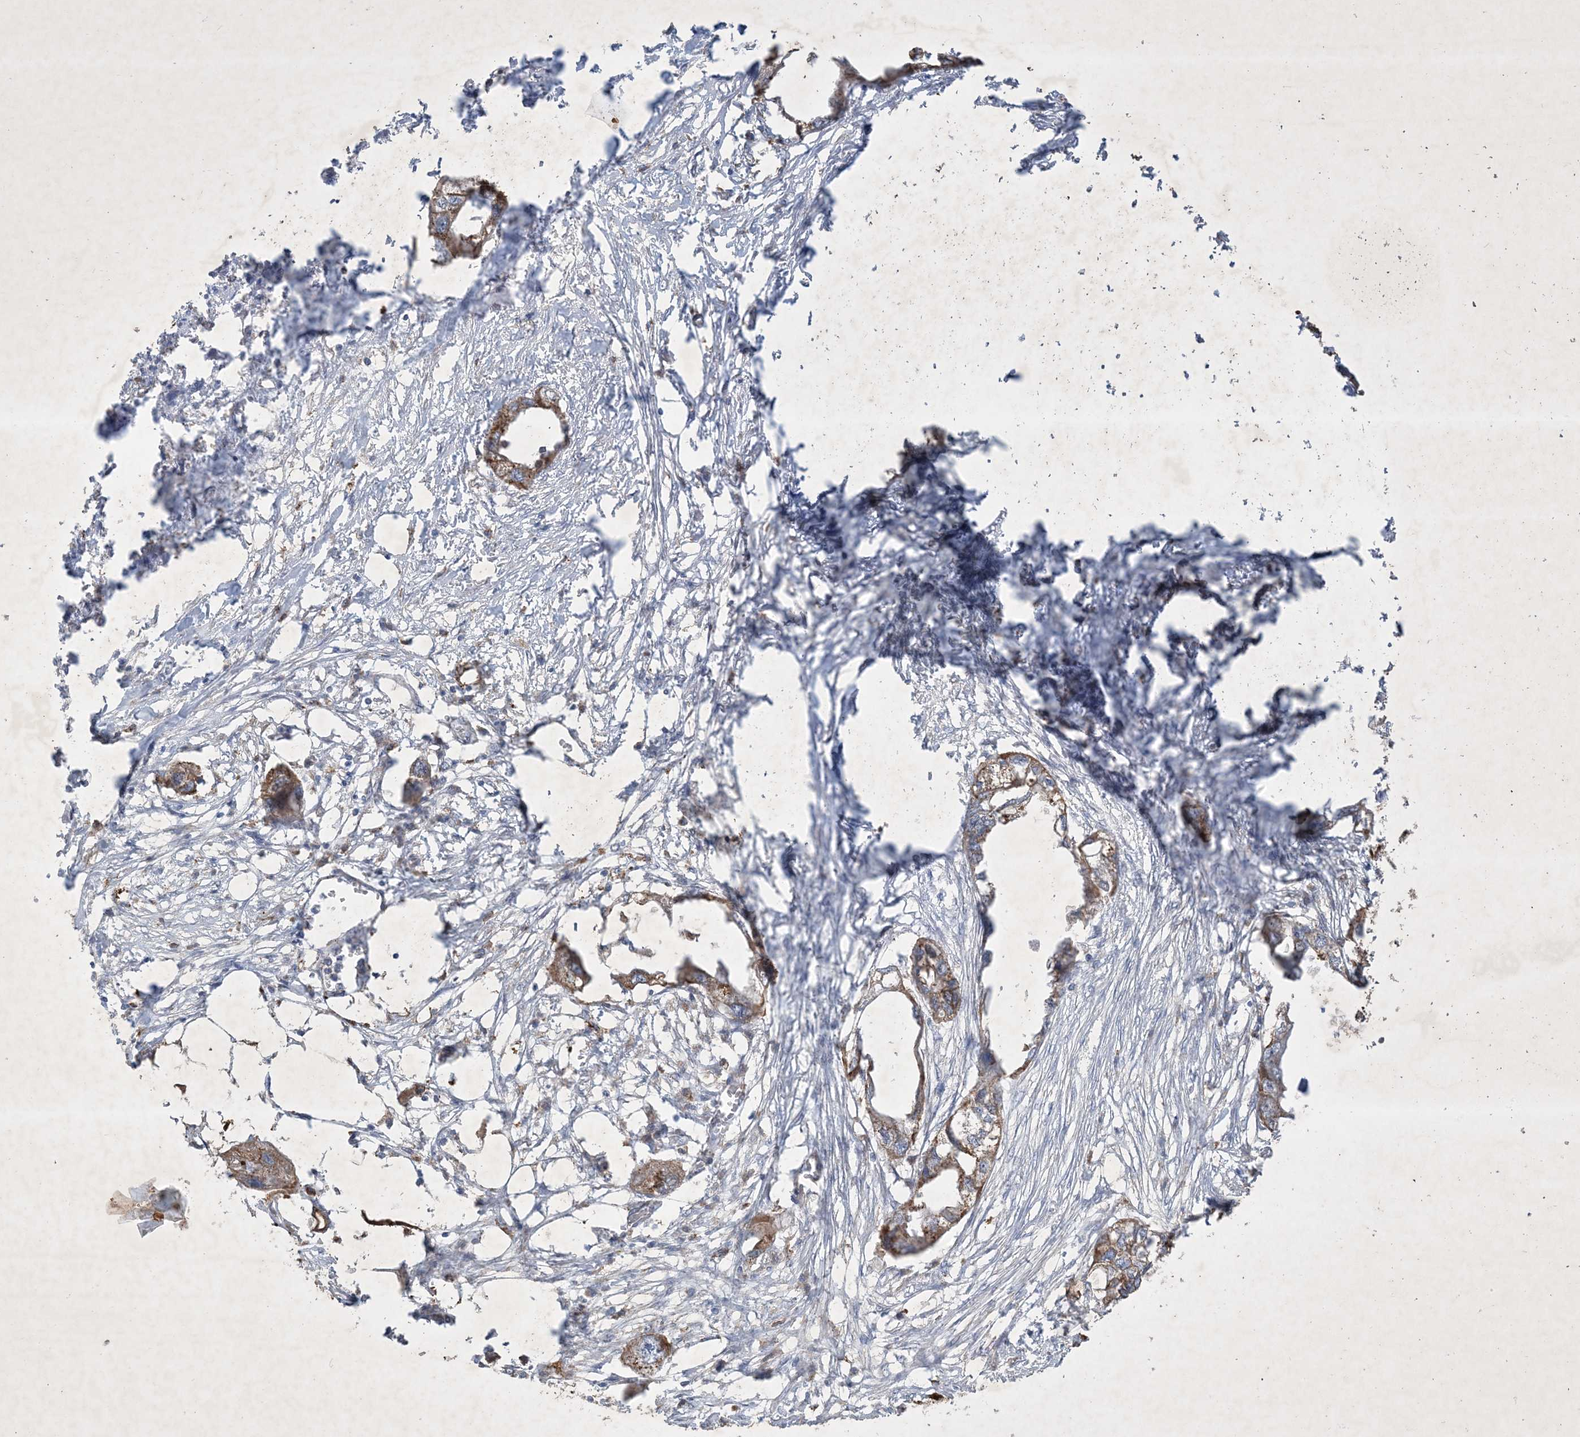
{"staining": {"intensity": "moderate", "quantity": ">75%", "location": "cytoplasmic/membranous"}, "tissue": "endometrial cancer", "cell_type": "Tumor cells", "image_type": "cancer", "snomed": [{"axis": "morphology", "description": "Adenocarcinoma, NOS"}, {"axis": "morphology", "description": "Adenocarcinoma, metastatic, NOS"}, {"axis": "topography", "description": "Adipose tissue"}, {"axis": "topography", "description": "Endometrium"}], "caption": "Protein staining displays moderate cytoplasmic/membranous staining in about >75% of tumor cells in endometrial metastatic adenocarcinoma.", "gene": "MRPS18A", "patient": {"sex": "female", "age": 67}}